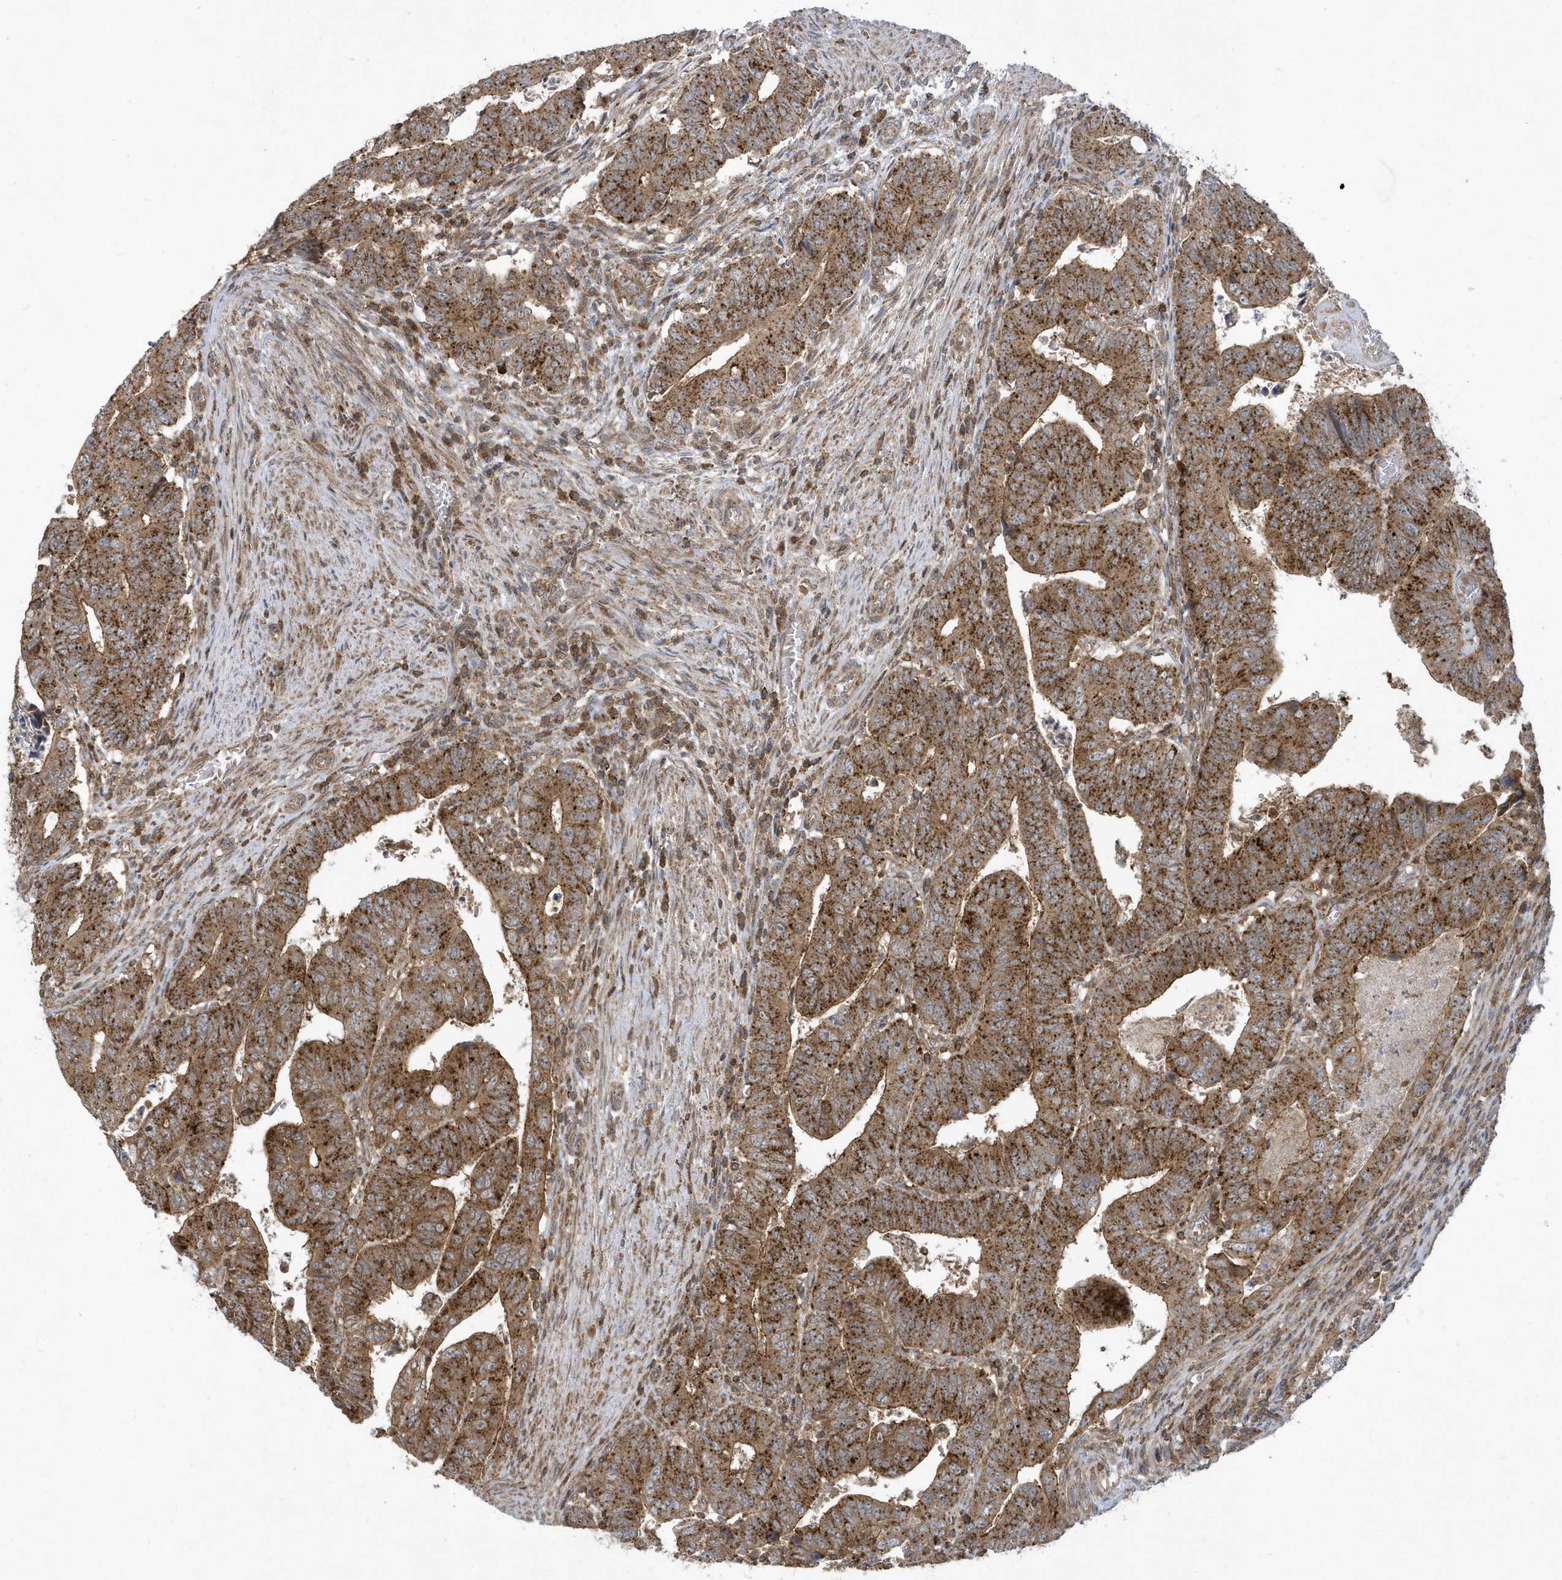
{"staining": {"intensity": "moderate", "quantity": ">75%", "location": "cytoplasmic/membranous"}, "tissue": "colorectal cancer", "cell_type": "Tumor cells", "image_type": "cancer", "snomed": [{"axis": "morphology", "description": "Normal tissue, NOS"}, {"axis": "morphology", "description": "Adenocarcinoma, NOS"}, {"axis": "topography", "description": "Rectum"}], "caption": "This histopathology image demonstrates IHC staining of human colorectal cancer, with medium moderate cytoplasmic/membranous staining in about >75% of tumor cells.", "gene": "STAMBP", "patient": {"sex": "female", "age": 65}}